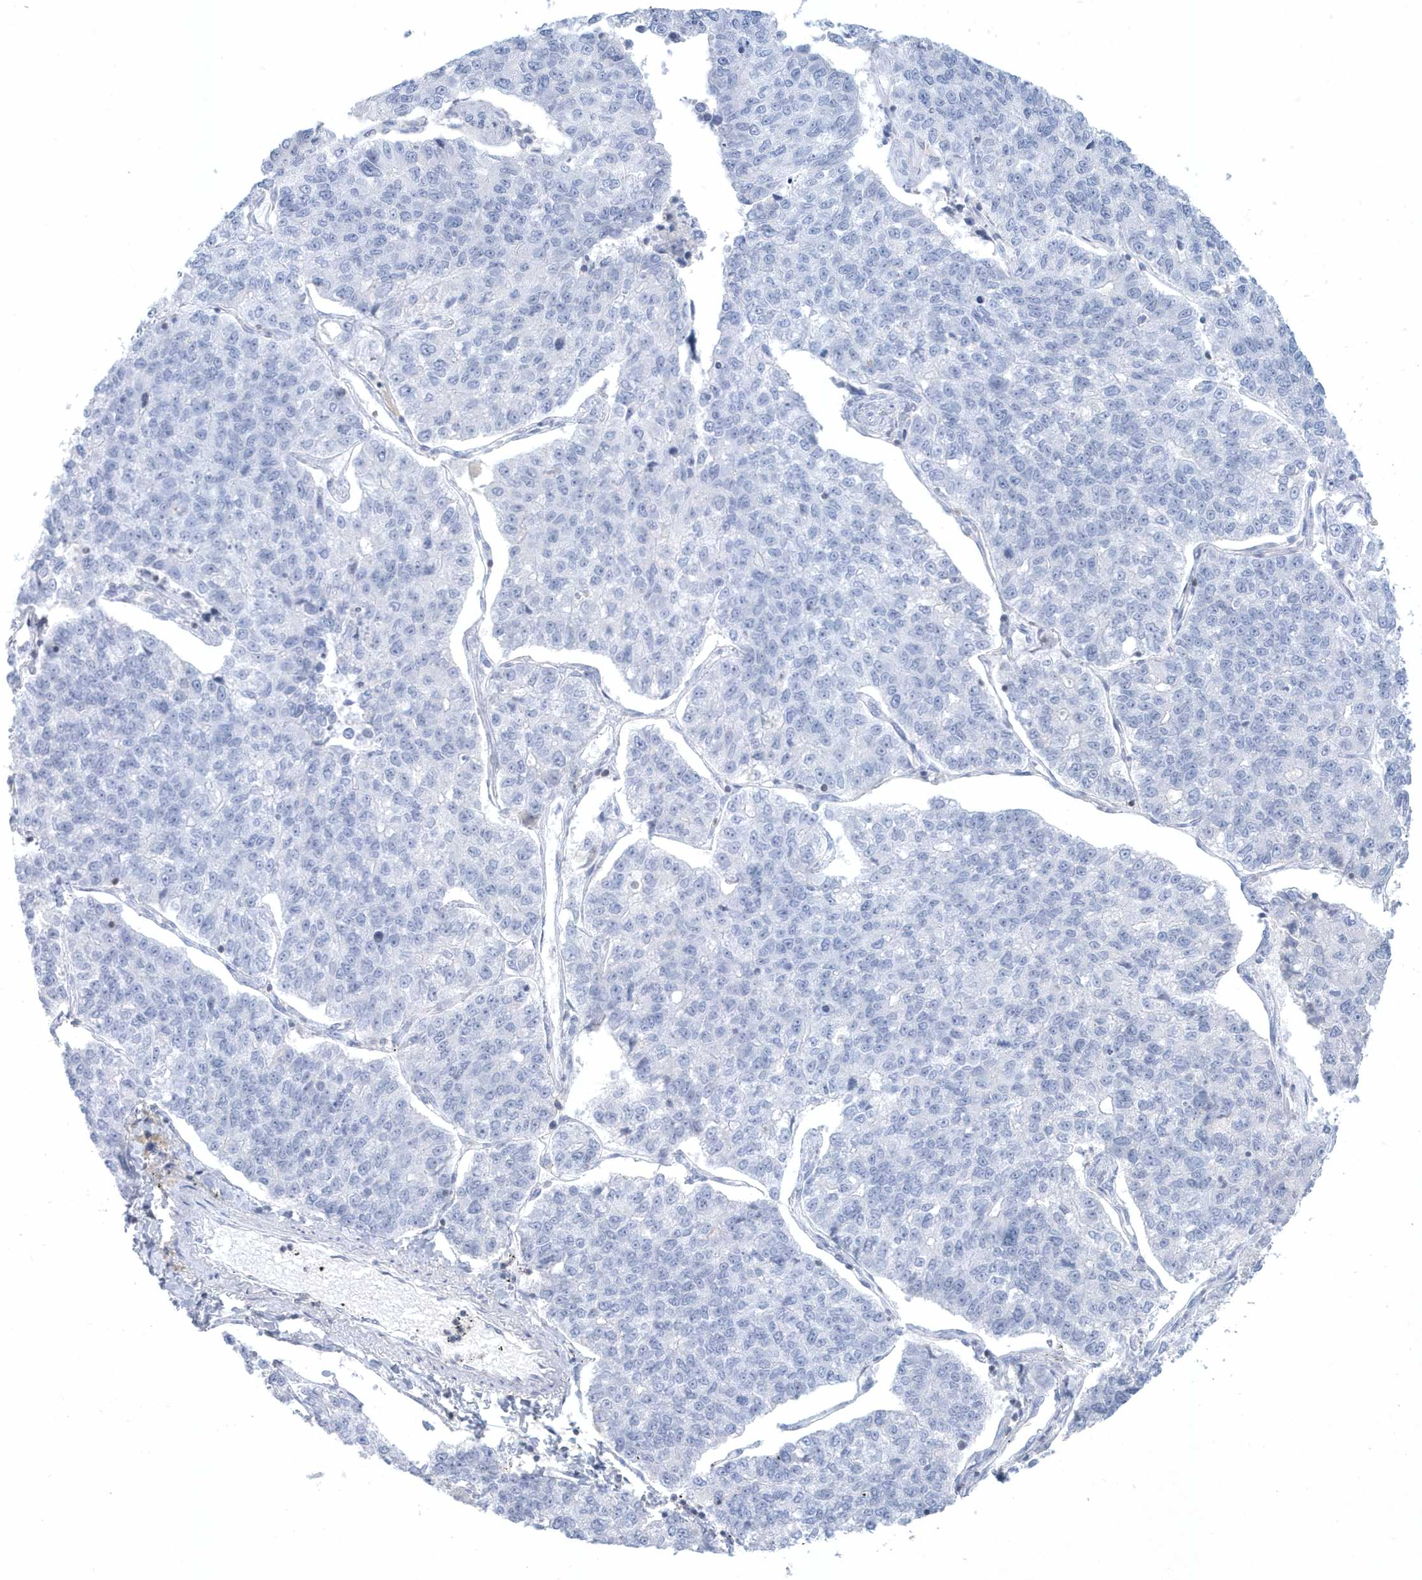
{"staining": {"intensity": "negative", "quantity": "none", "location": "none"}, "tissue": "lung cancer", "cell_type": "Tumor cells", "image_type": "cancer", "snomed": [{"axis": "morphology", "description": "Adenocarcinoma, NOS"}, {"axis": "topography", "description": "Lung"}], "caption": "Immunohistochemistry histopathology image of neoplastic tissue: lung cancer stained with DAB displays no significant protein staining in tumor cells.", "gene": "PSD4", "patient": {"sex": "male", "age": 49}}